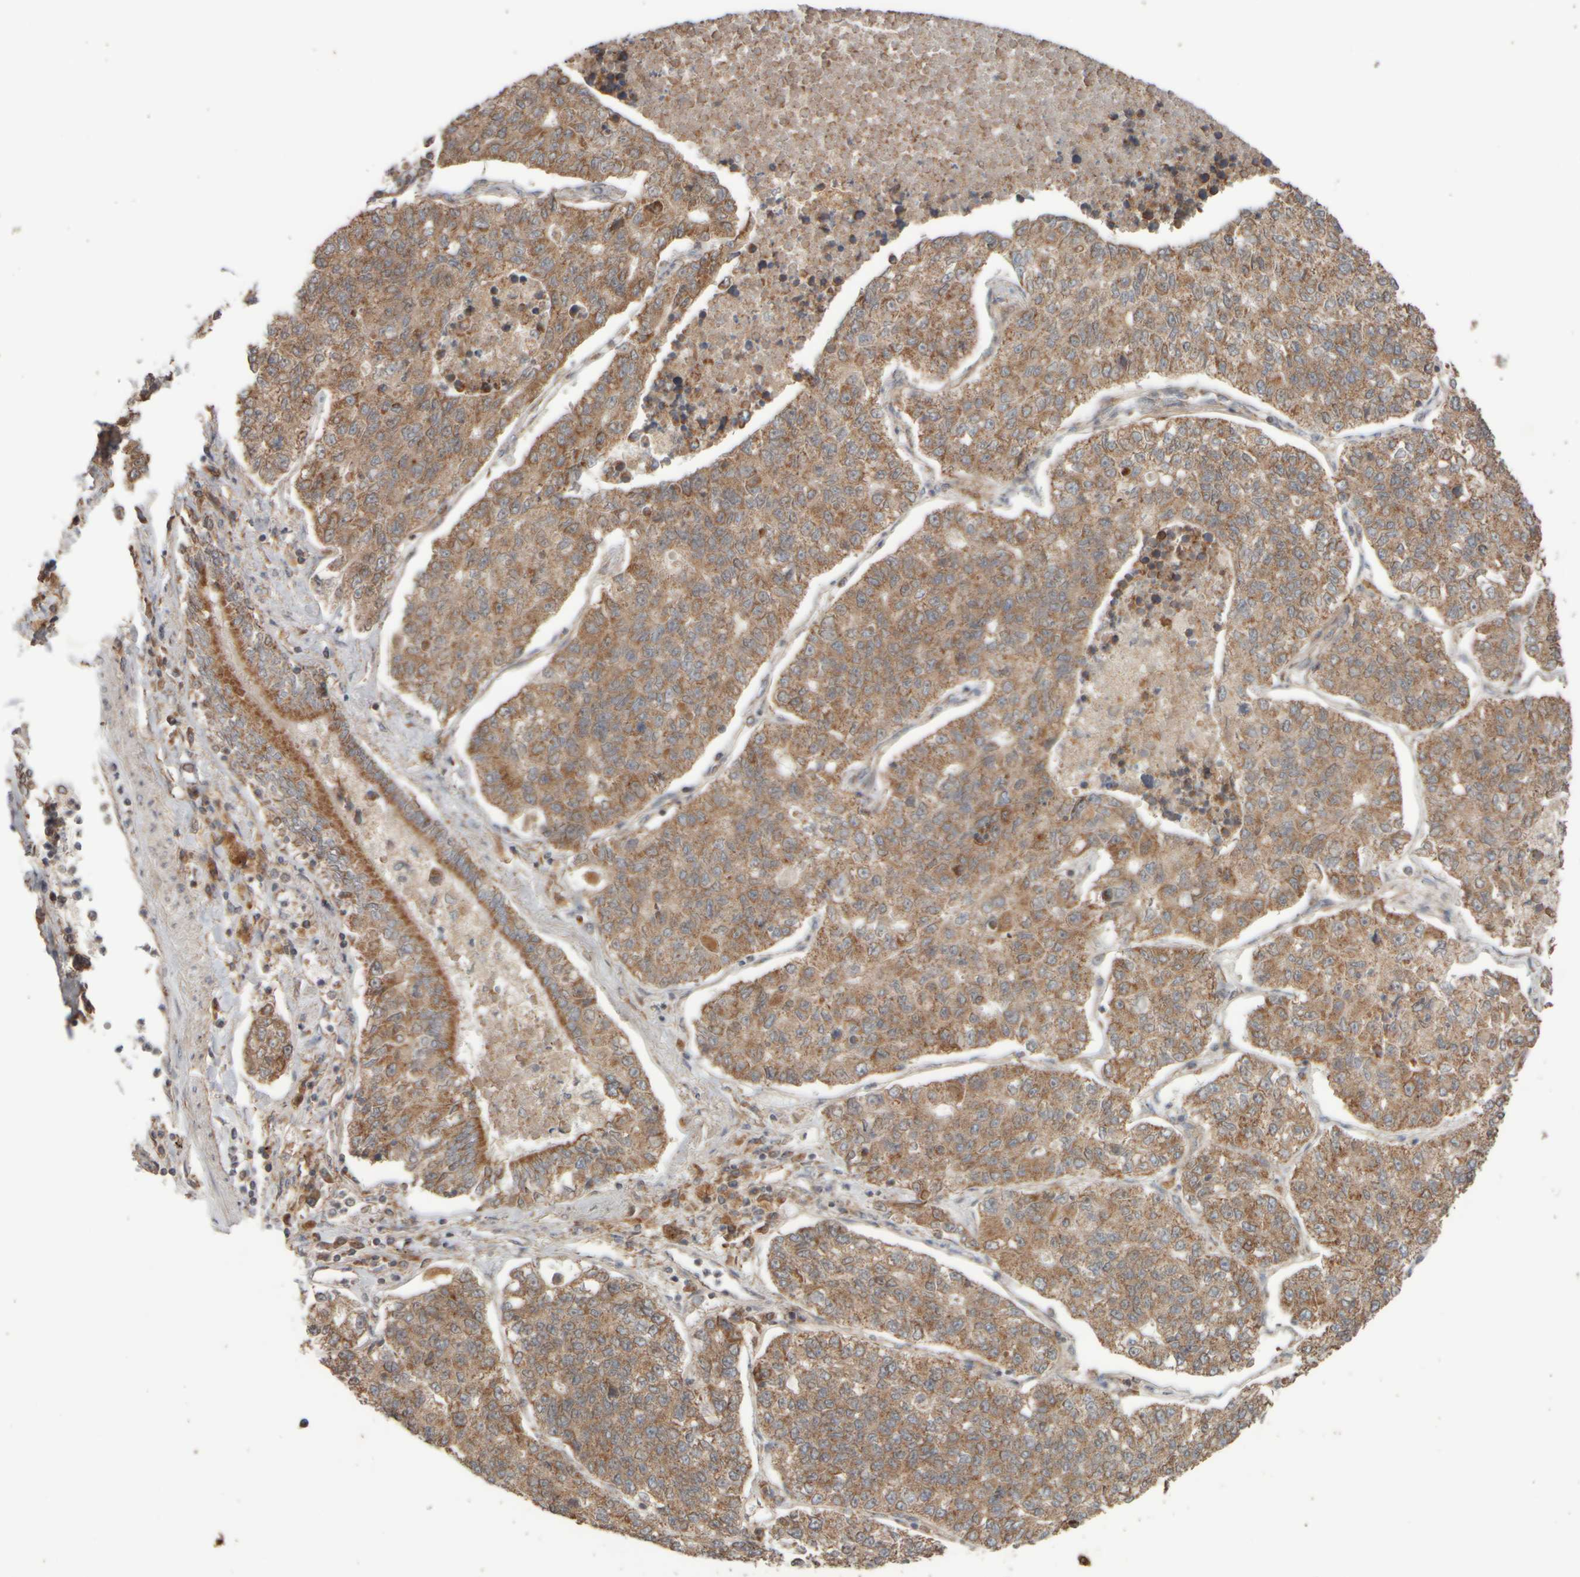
{"staining": {"intensity": "moderate", "quantity": ">75%", "location": "cytoplasmic/membranous"}, "tissue": "lung cancer", "cell_type": "Tumor cells", "image_type": "cancer", "snomed": [{"axis": "morphology", "description": "Adenocarcinoma, NOS"}, {"axis": "topography", "description": "Lung"}], "caption": "Lung cancer (adenocarcinoma) stained with immunohistochemistry demonstrates moderate cytoplasmic/membranous expression in about >75% of tumor cells. Immunohistochemistry stains the protein in brown and the nuclei are stained blue.", "gene": "EIF2B3", "patient": {"sex": "male", "age": 49}}